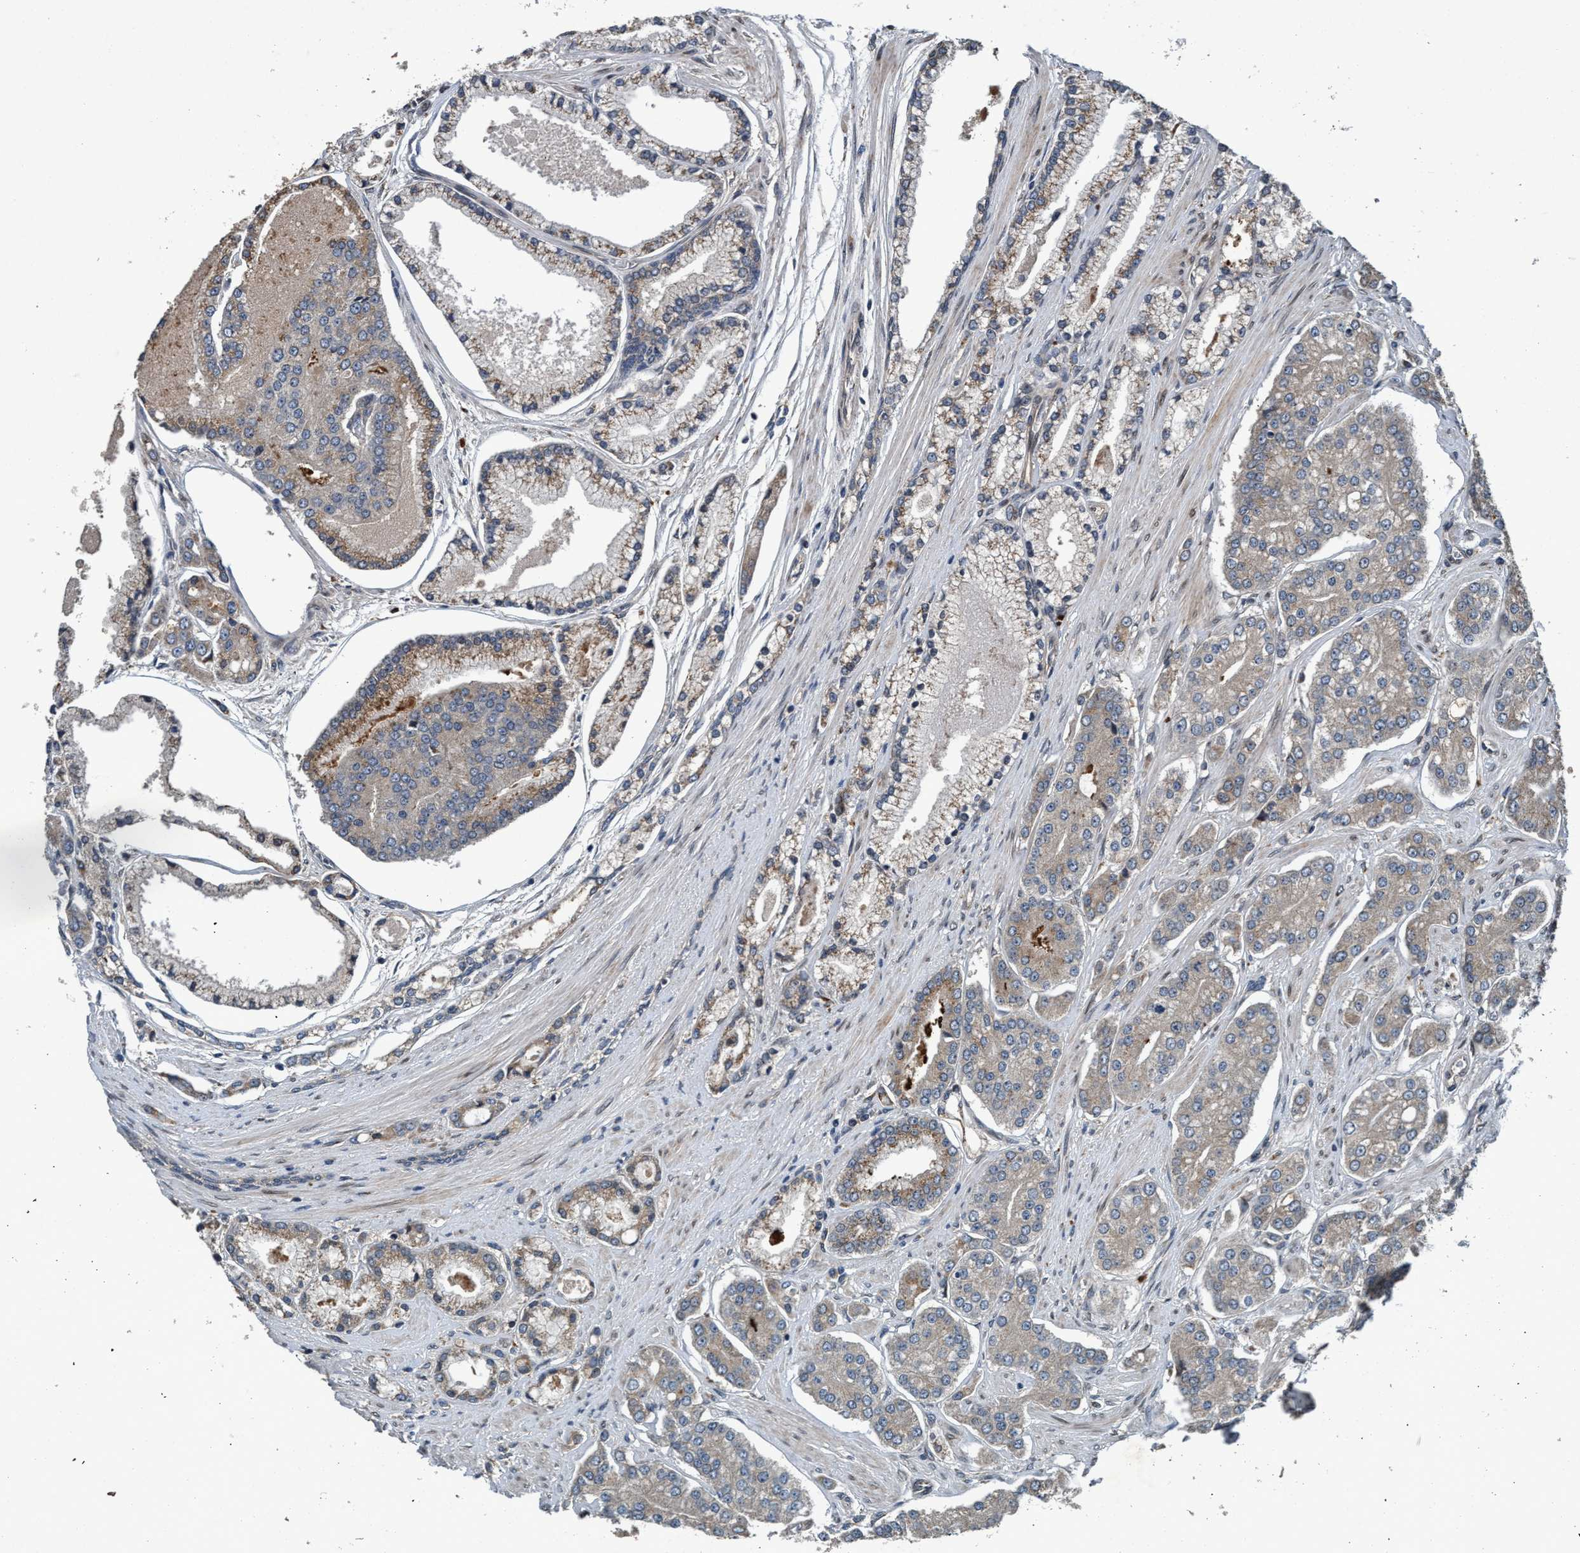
{"staining": {"intensity": "weak", "quantity": "25%-75%", "location": "cytoplasmic/membranous"}, "tissue": "prostate cancer", "cell_type": "Tumor cells", "image_type": "cancer", "snomed": [{"axis": "morphology", "description": "Adenocarcinoma, High grade"}, {"axis": "topography", "description": "Prostate"}], "caption": "DAB immunohistochemical staining of human prostate cancer reveals weak cytoplasmic/membranous protein expression in about 25%-75% of tumor cells.", "gene": "MACC1", "patient": {"sex": "male", "age": 71}}